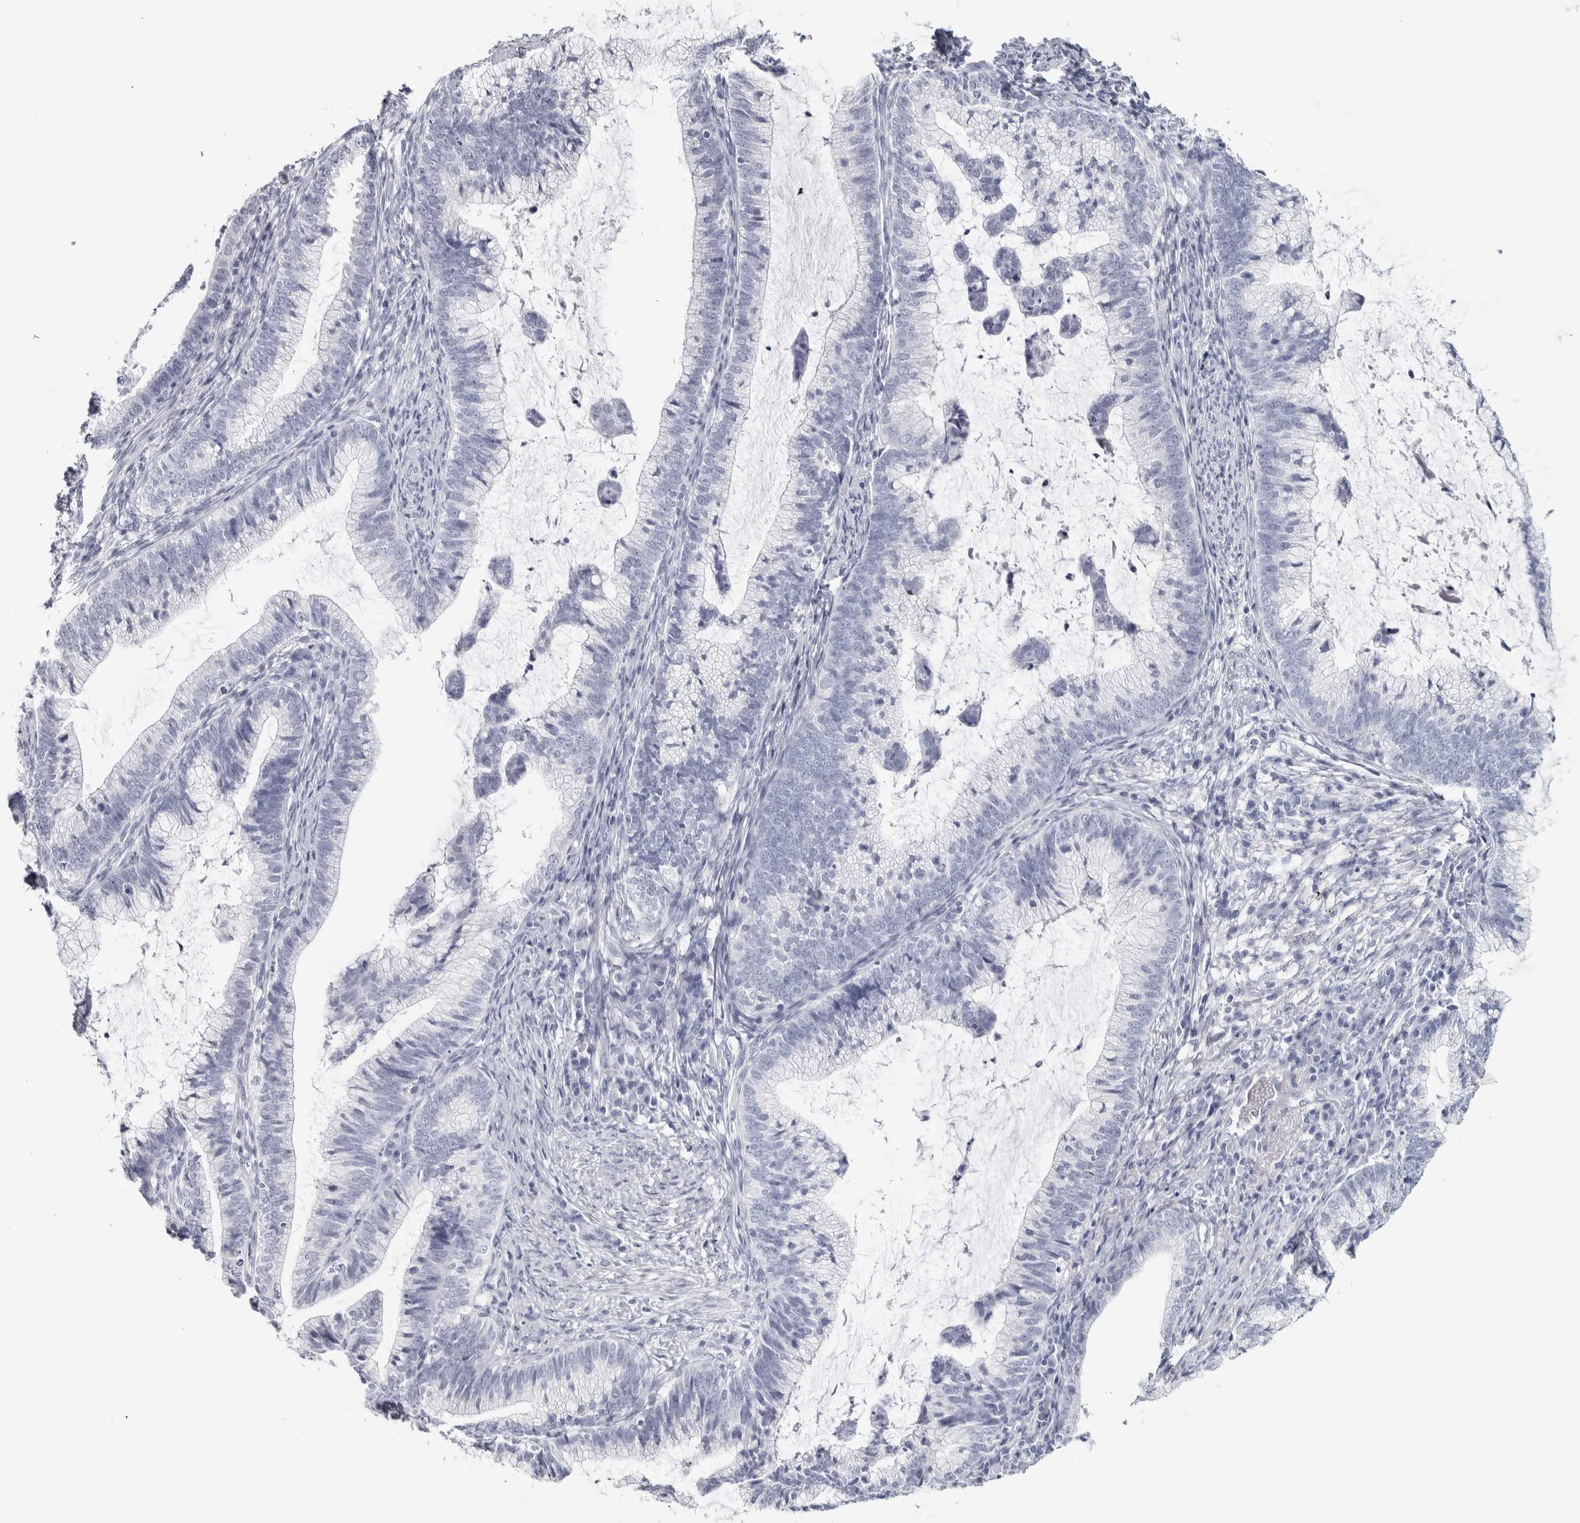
{"staining": {"intensity": "negative", "quantity": "none", "location": "none"}, "tissue": "cervical cancer", "cell_type": "Tumor cells", "image_type": "cancer", "snomed": [{"axis": "morphology", "description": "Adenocarcinoma, NOS"}, {"axis": "topography", "description": "Cervix"}], "caption": "The histopathology image shows no significant positivity in tumor cells of cervical cancer (adenocarcinoma).", "gene": "NECAB1", "patient": {"sex": "female", "age": 36}}